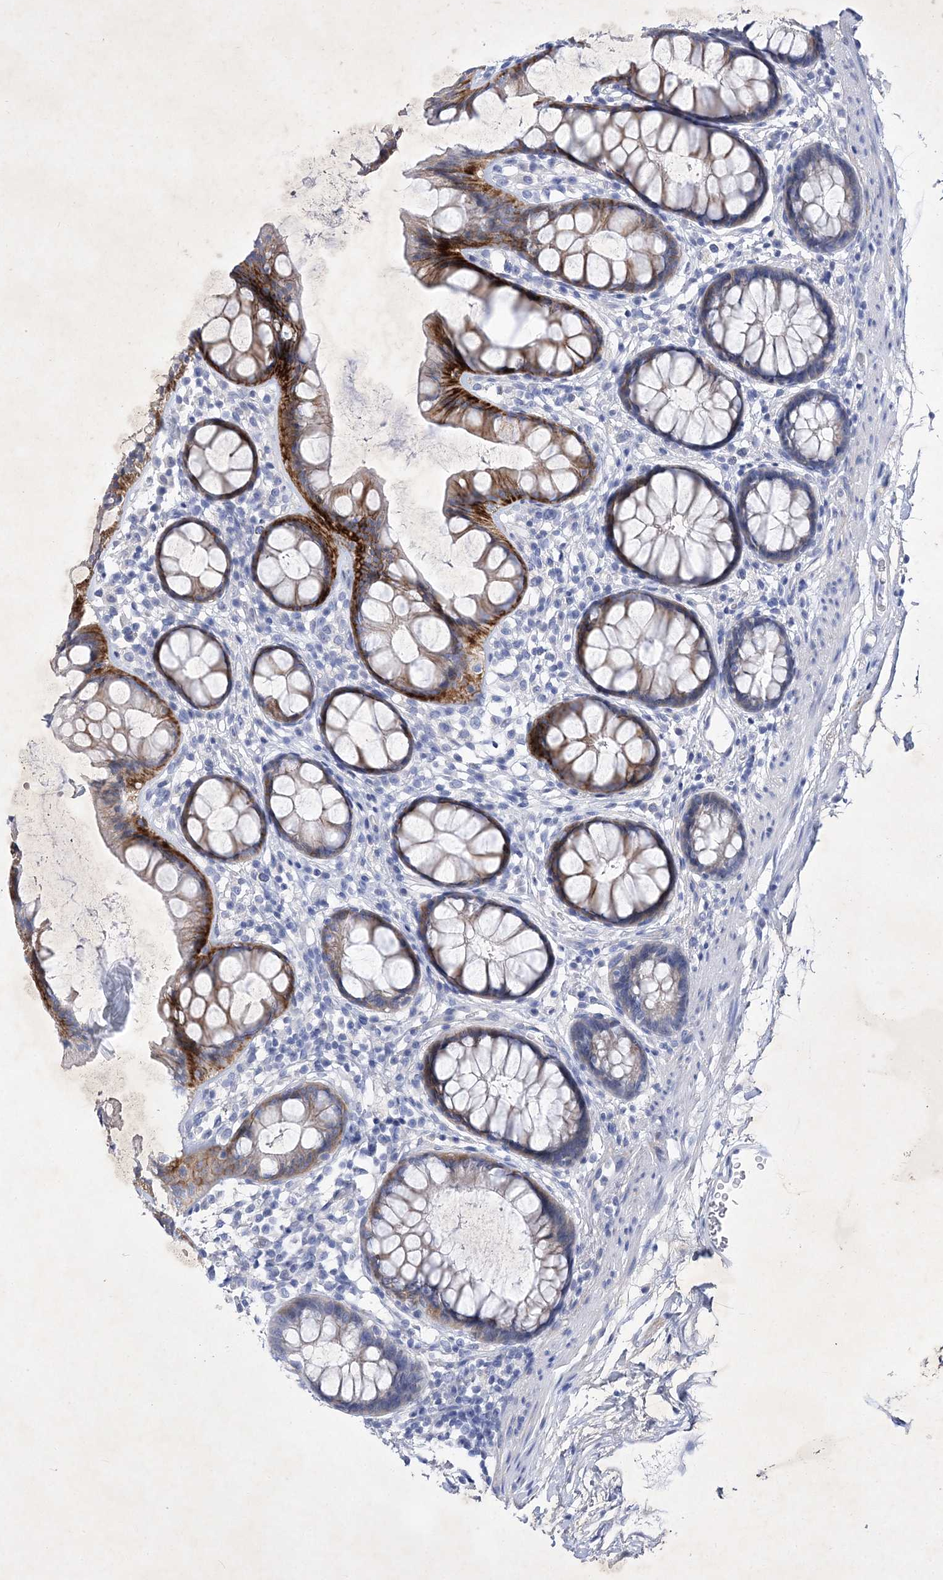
{"staining": {"intensity": "strong", "quantity": "25%-75%", "location": "cytoplasmic/membranous"}, "tissue": "rectum", "cell_type": "Glandular cells", "image_type": "normal", "snomed": [{"axis": "morphology", "description": "Normal tissue, NOS"}, {"axis": "topography", "description": "Rectum"}], "caption": "Human rectum stained for a protein (brown) exhibits strong cytoplasmic/membranous positive expression in approximately 25%-75% of glandular cells.", "gene": "GPN1", "patient": {"sex": "female", "age": 65}}